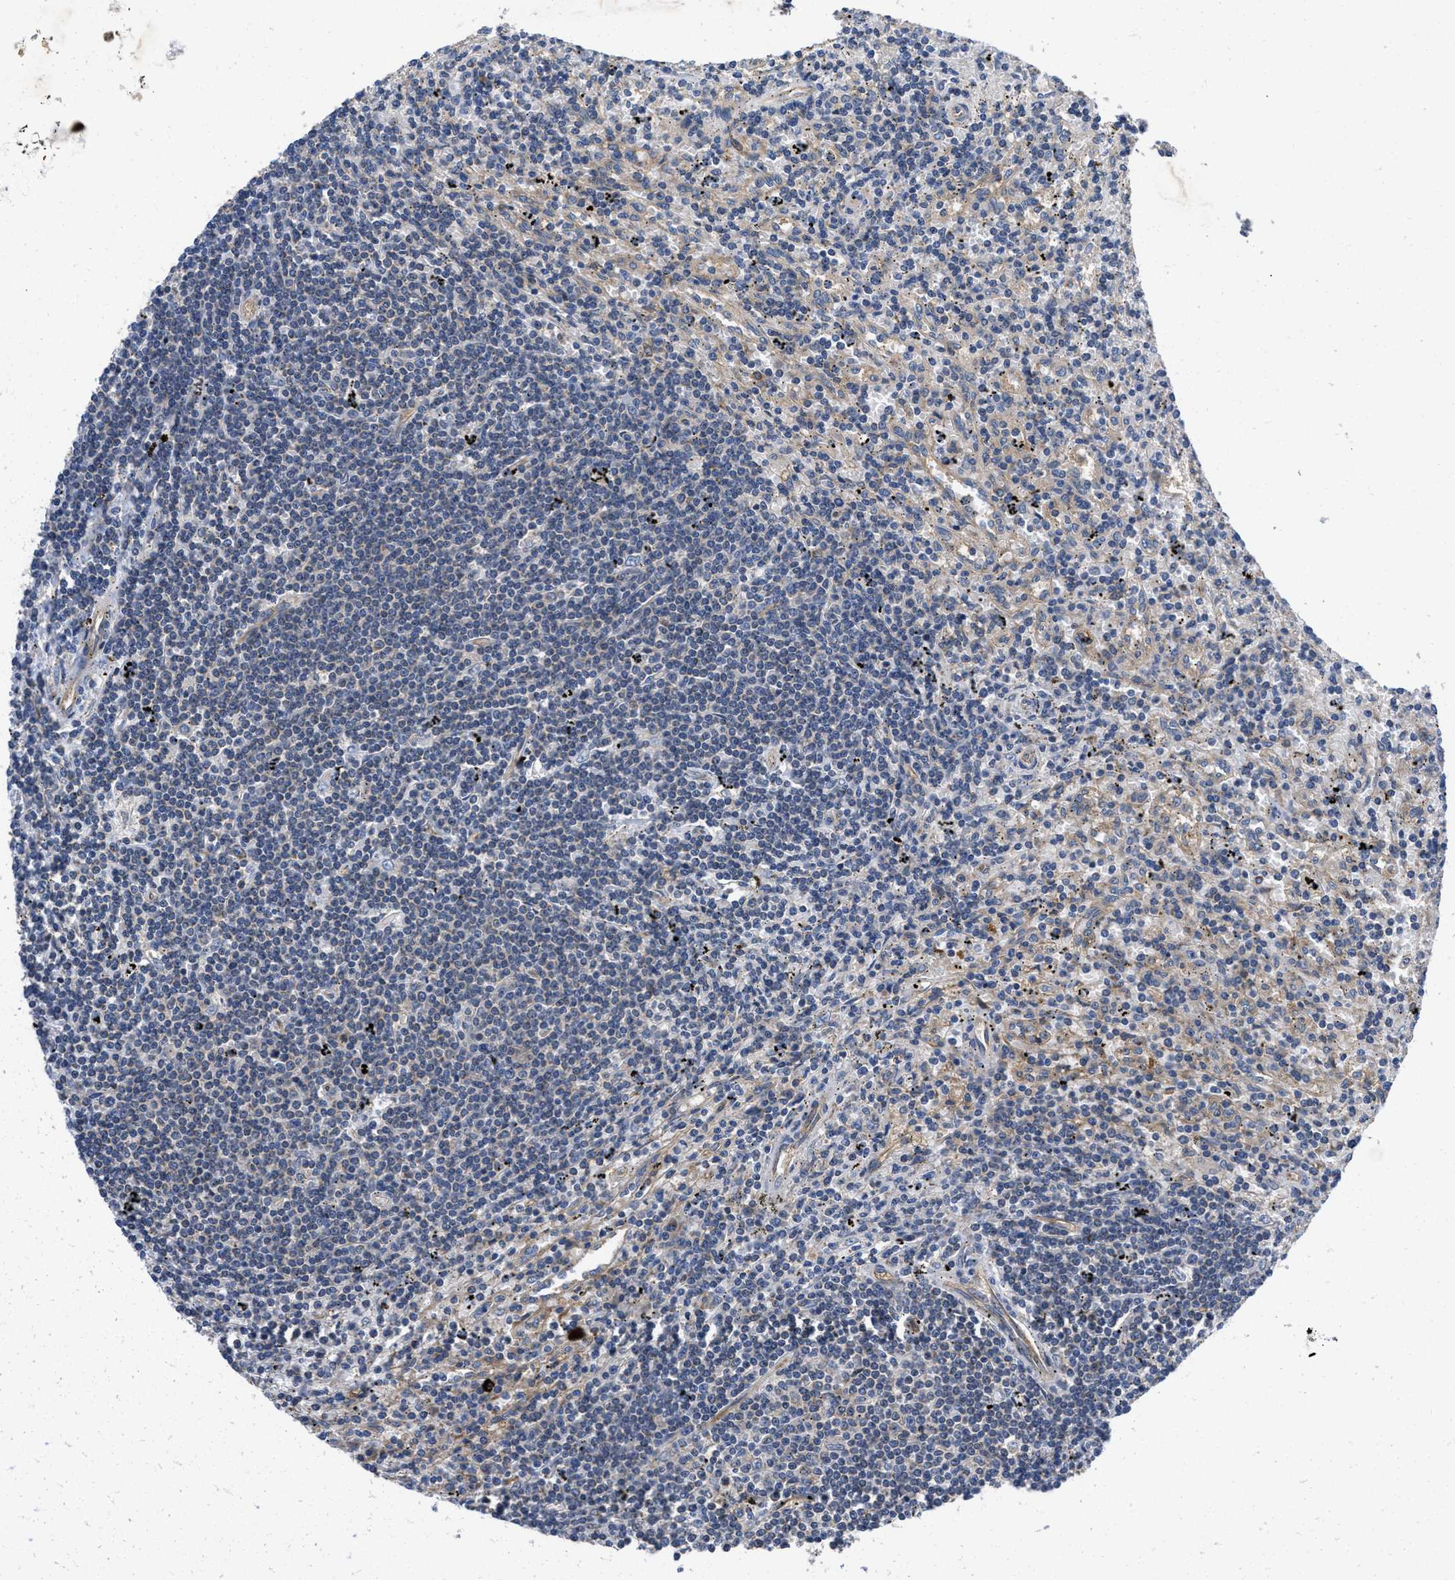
{"staining": {"intensity": "negative", "quantity": "none", "location": "none"}, "tissue": "lymphoma", "cell_type": "Tumor cells", "image_type": "cancer", "snomed": [{"axis": "morphology", "description": "Malignant lymphoma, non-Hodgkin's type, Low grade"}, {"axis": "topography", "description": "Spleen"}], "caption": "There is no significant staining in tumor cells of low-grade malignant lymphoma, non-Hodgkin's type.", "gene": "GALK1", "patient": {"sex": "male", "age": 76}}